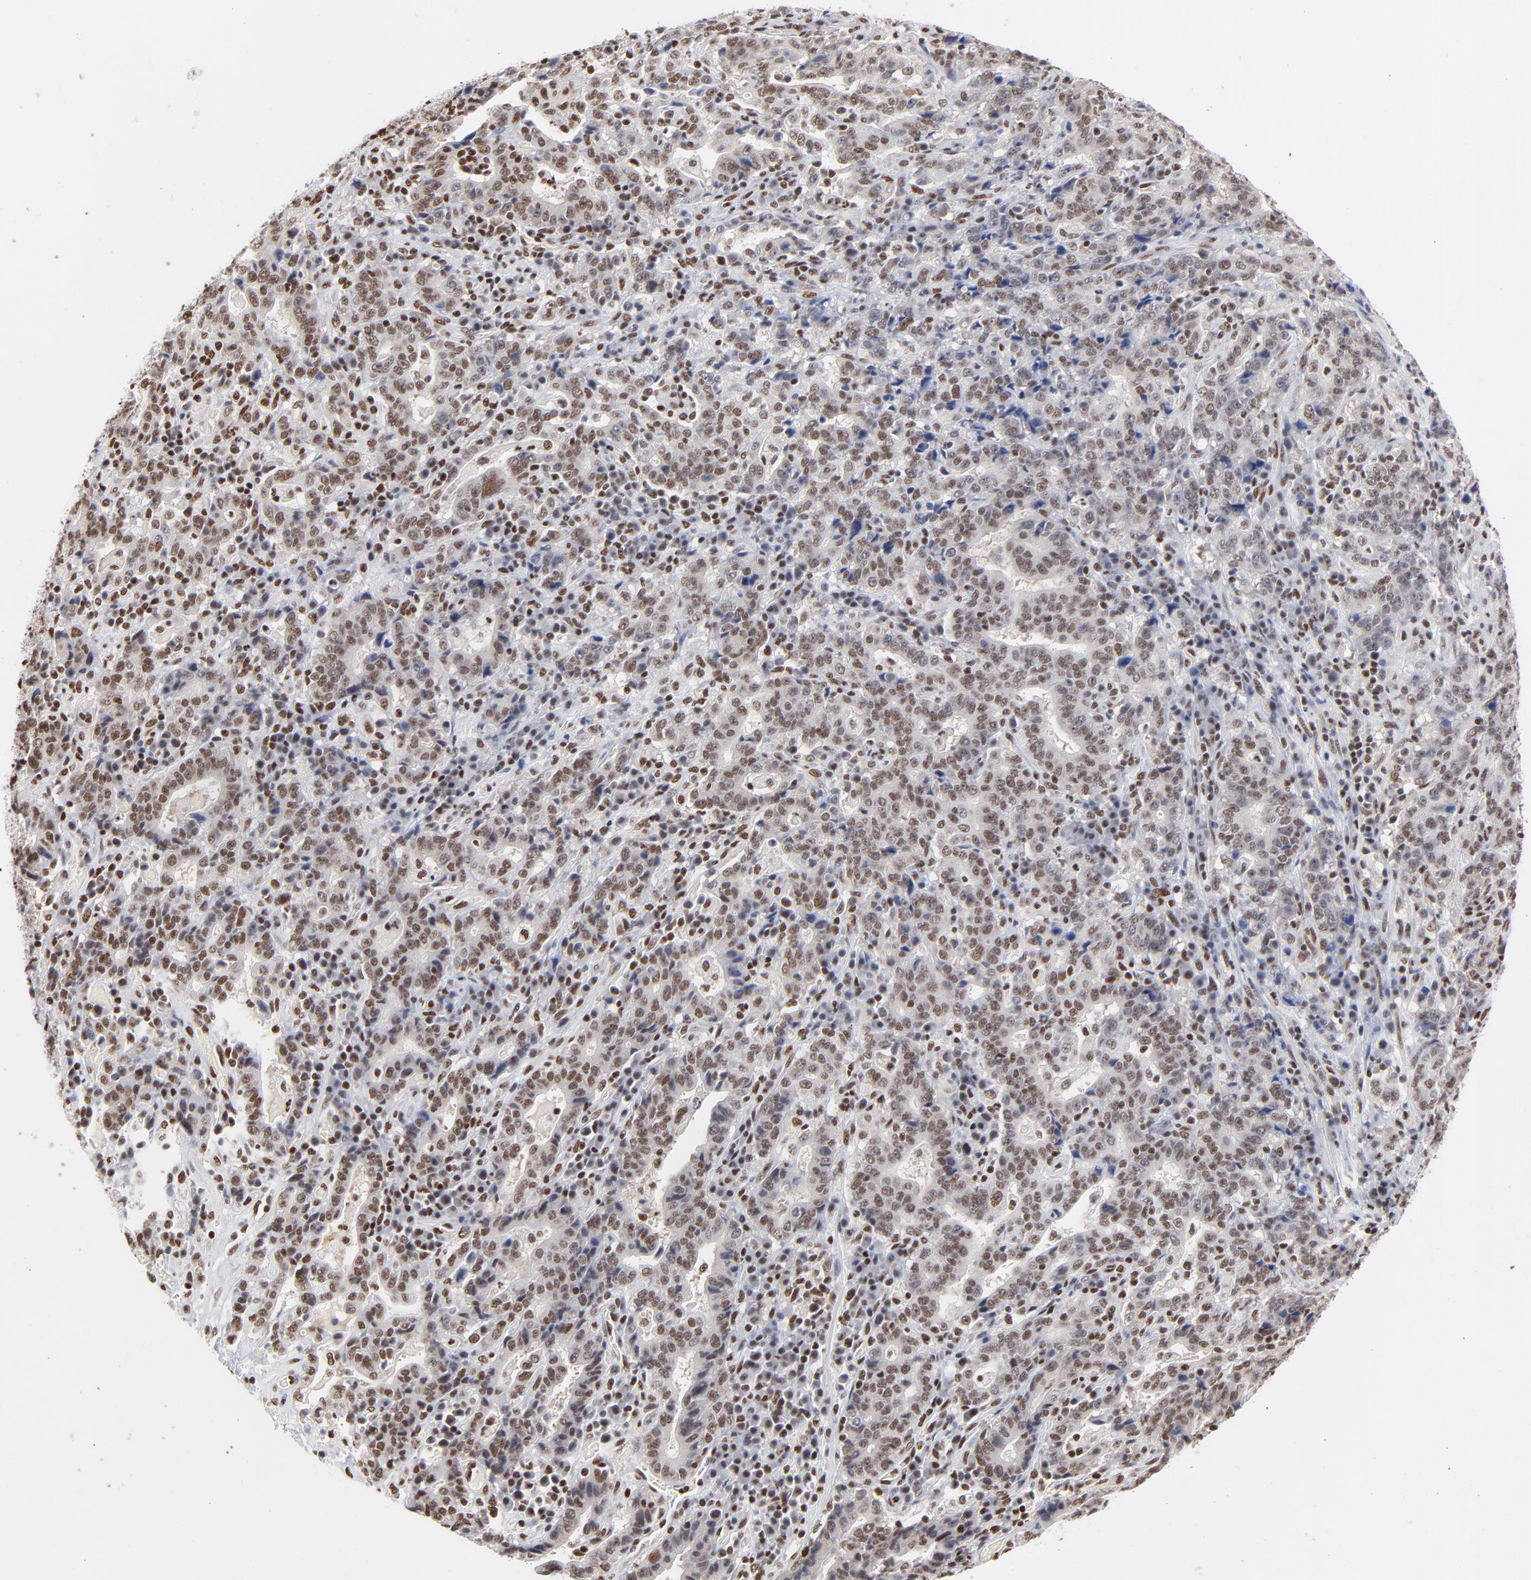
{"staining": {"intensity": "moderate", "quantity": "25%-75%", "location": "nuclear"}, "tissue": "stomach cancer", "cell_type": "Tumor cells", "image_type": "cancer", "snomed": [{"axis": "morphology", "description": "Normal tissue, NOS"}, {"axis": "morphology", "description": "Adenocarcinoma, NOS"}, {"axis": "topography", "description": "Stomach, upper"}, {"axis": "topography", "description": "Stomach"}], "caption": "The photomicrograph reveals staining of stomach cancer, revealing moderate nuclear protein positivity (brown color) within tumor cells.", "gene": "CREB1", "patient": {"sex": "male", "age": 59}}